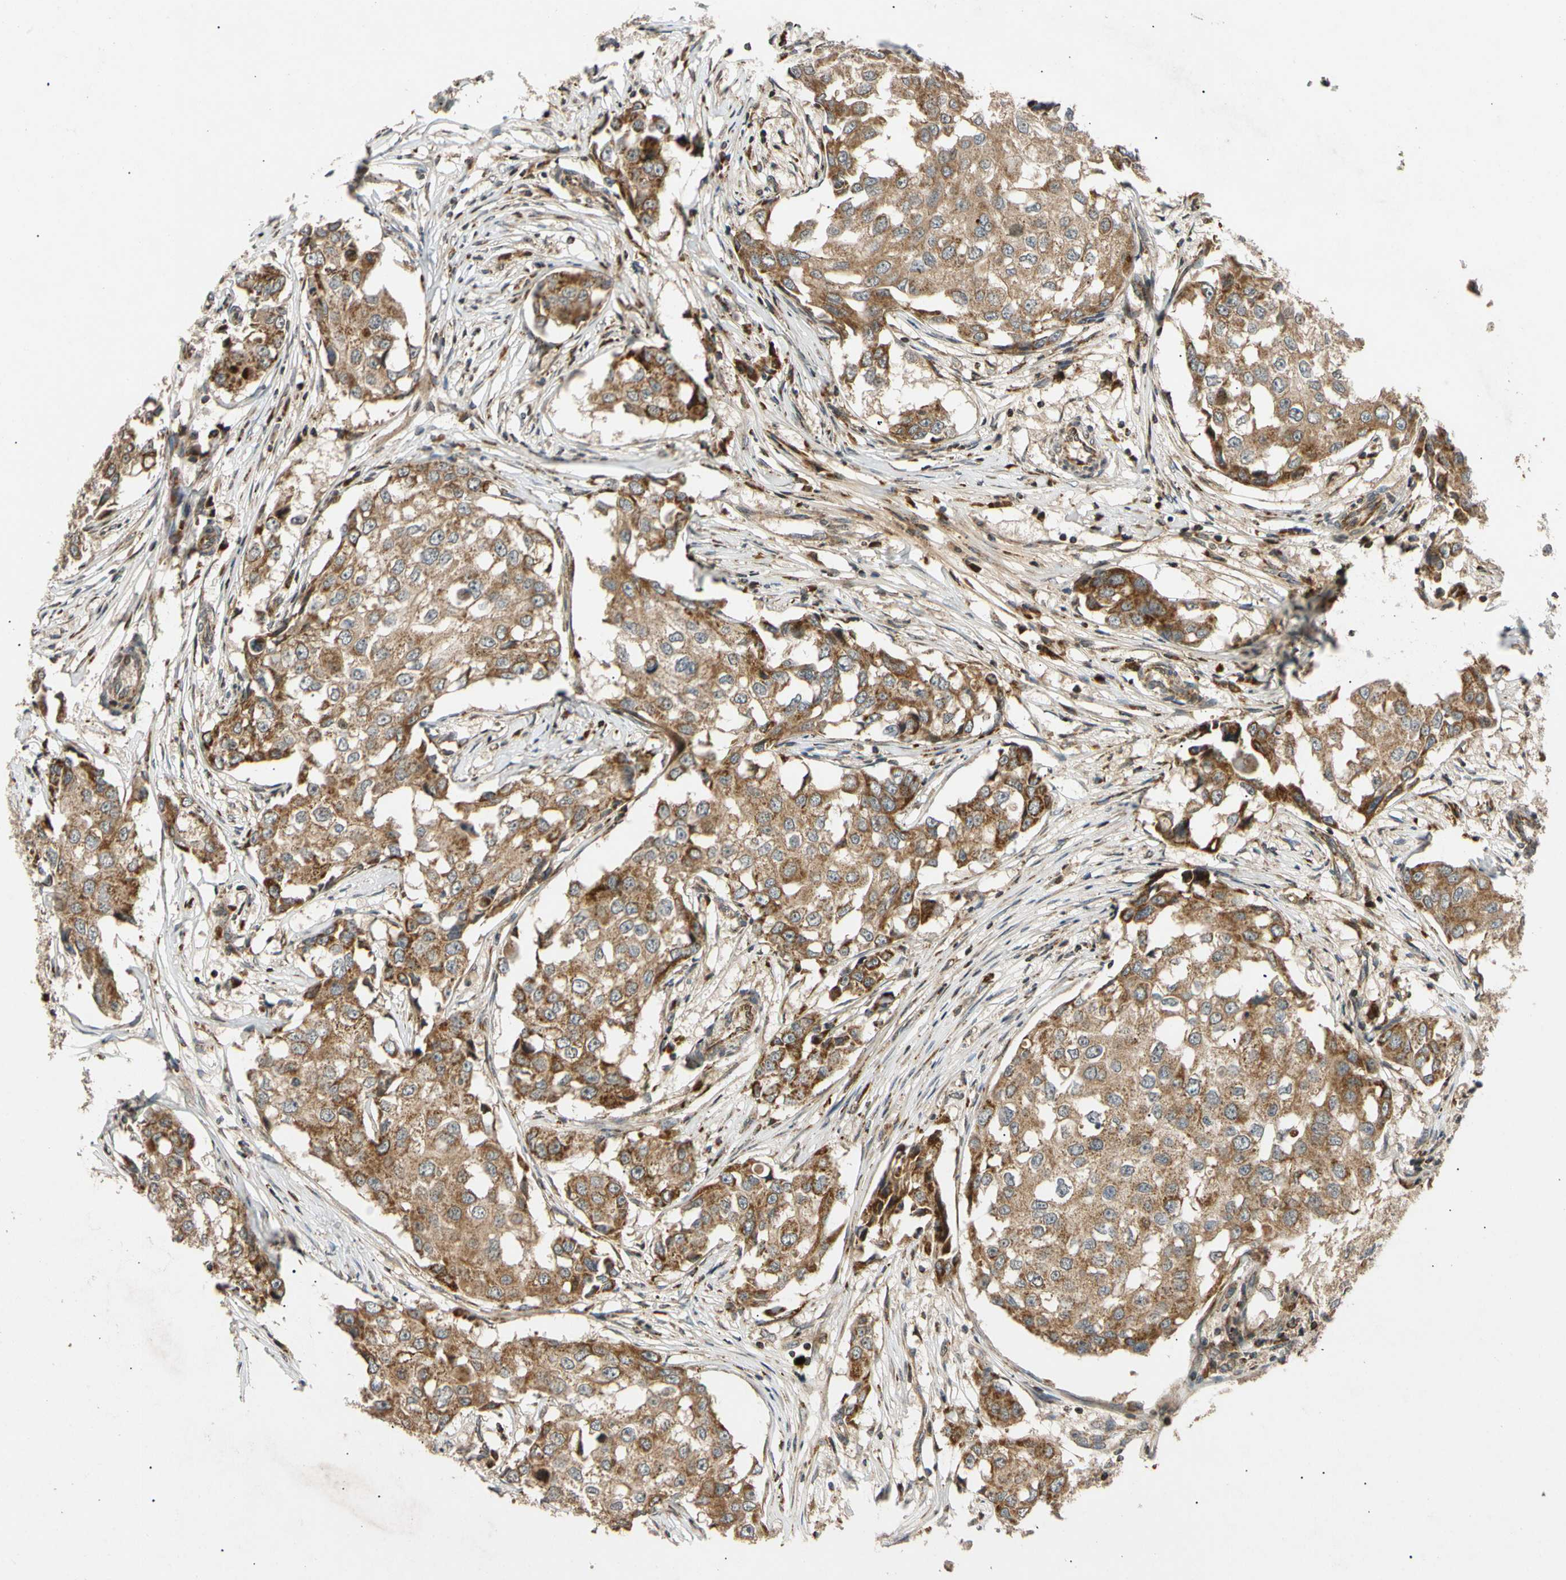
{"staining": {"intensity": "moderate", "quantity": ">75%", "location": "cytoplasmic/membranous"}, "tissue": "breast cancer", "cell_type": "Tumor cells", "image_type": "cancer", "snomed": [{"axis": "morphology", "description": "Duct carcinoma"}, {"axis": "topography", "description": "Breast"}], "caption": "Intraductal carcinoma (breast) was stained to show a protein in brown. There is medium levels of moderate cytoplasmic/membranous positivity in approximately >75% of tumor cells.", "gene": "MRPS22", "patient": {"sex": "female", "age": 27}}